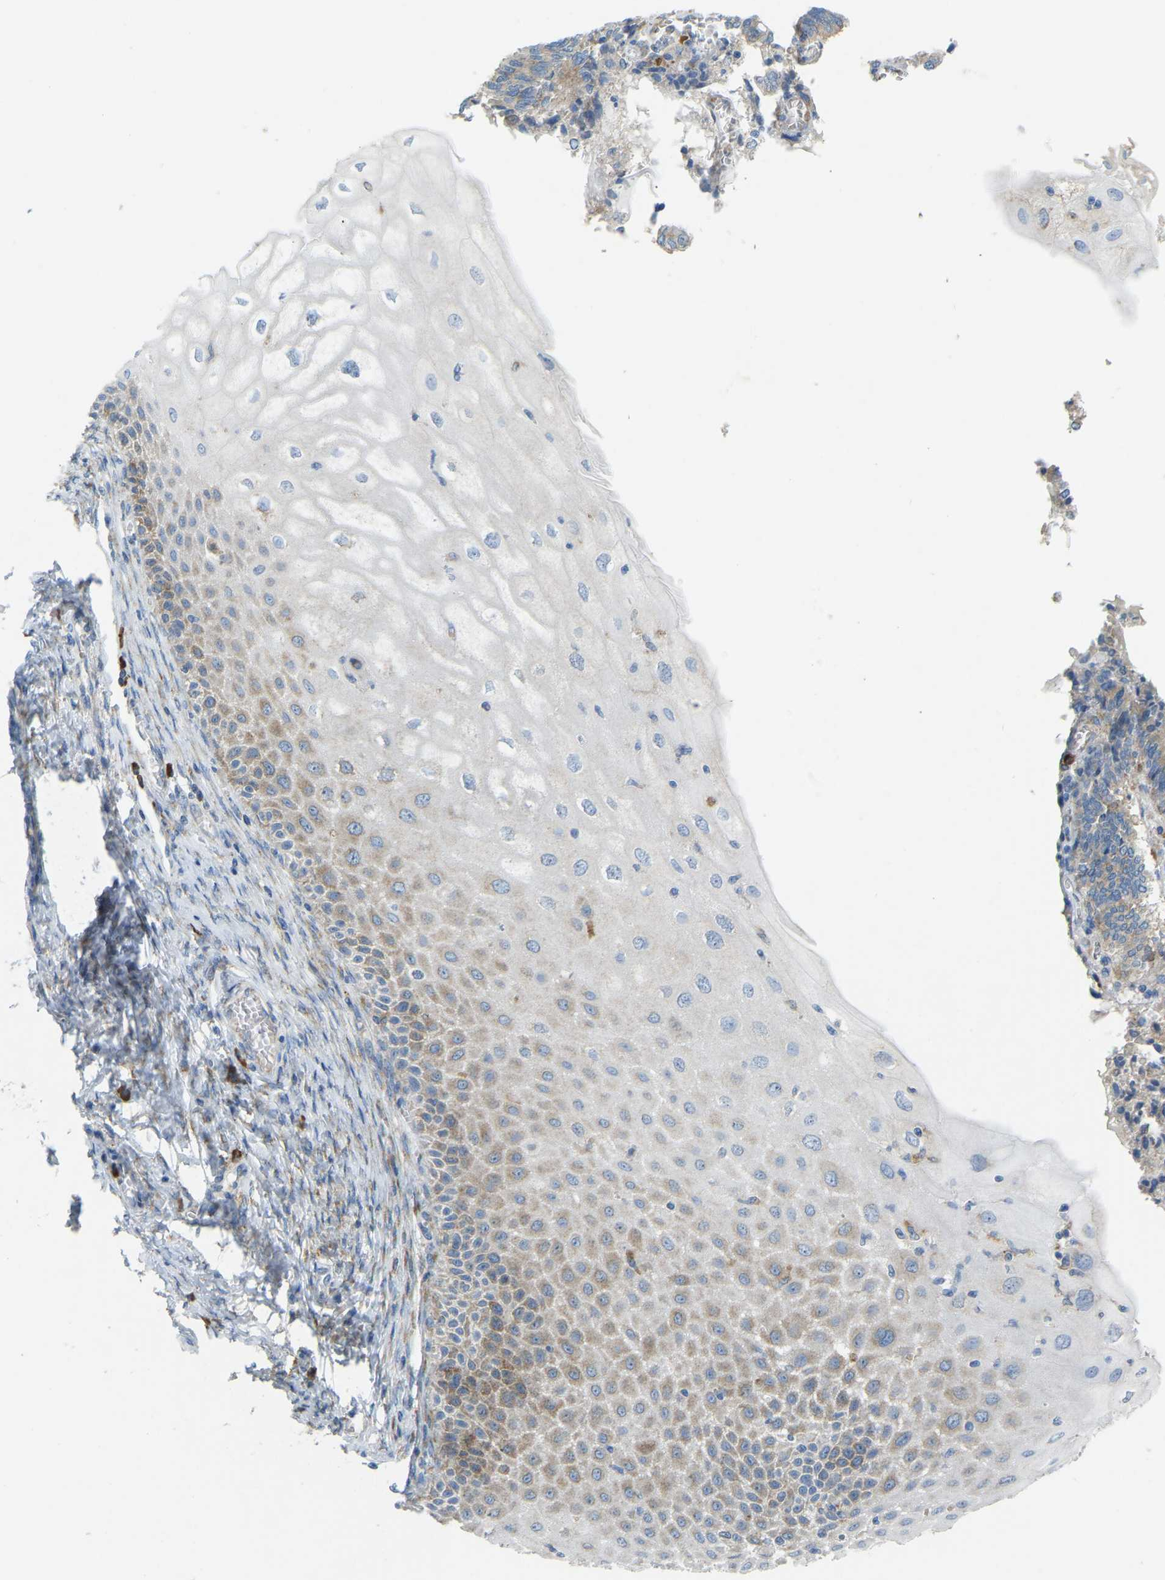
{"staining": {"intensity": "moderate", "quantity": "25%-75%", "location": "cytoplasmic/membranous"}, "tissue": "cervical cancer", "cell_type": "Tumor cells", "image_type": "cancer", "snomed": [{"axis": "morphology", "description": "Adenocarcinoma, NOS"}, {"axis": "topography", "description": "Cervix"}], "caption": "Moderate cytoplasmic/membranous protein expression is appreciated in about 25%-75% of tumor cells in cervical cancer (adenocarcinoma).", "gene": "SND1", "patient": {"sex": "female", "age": 44}}